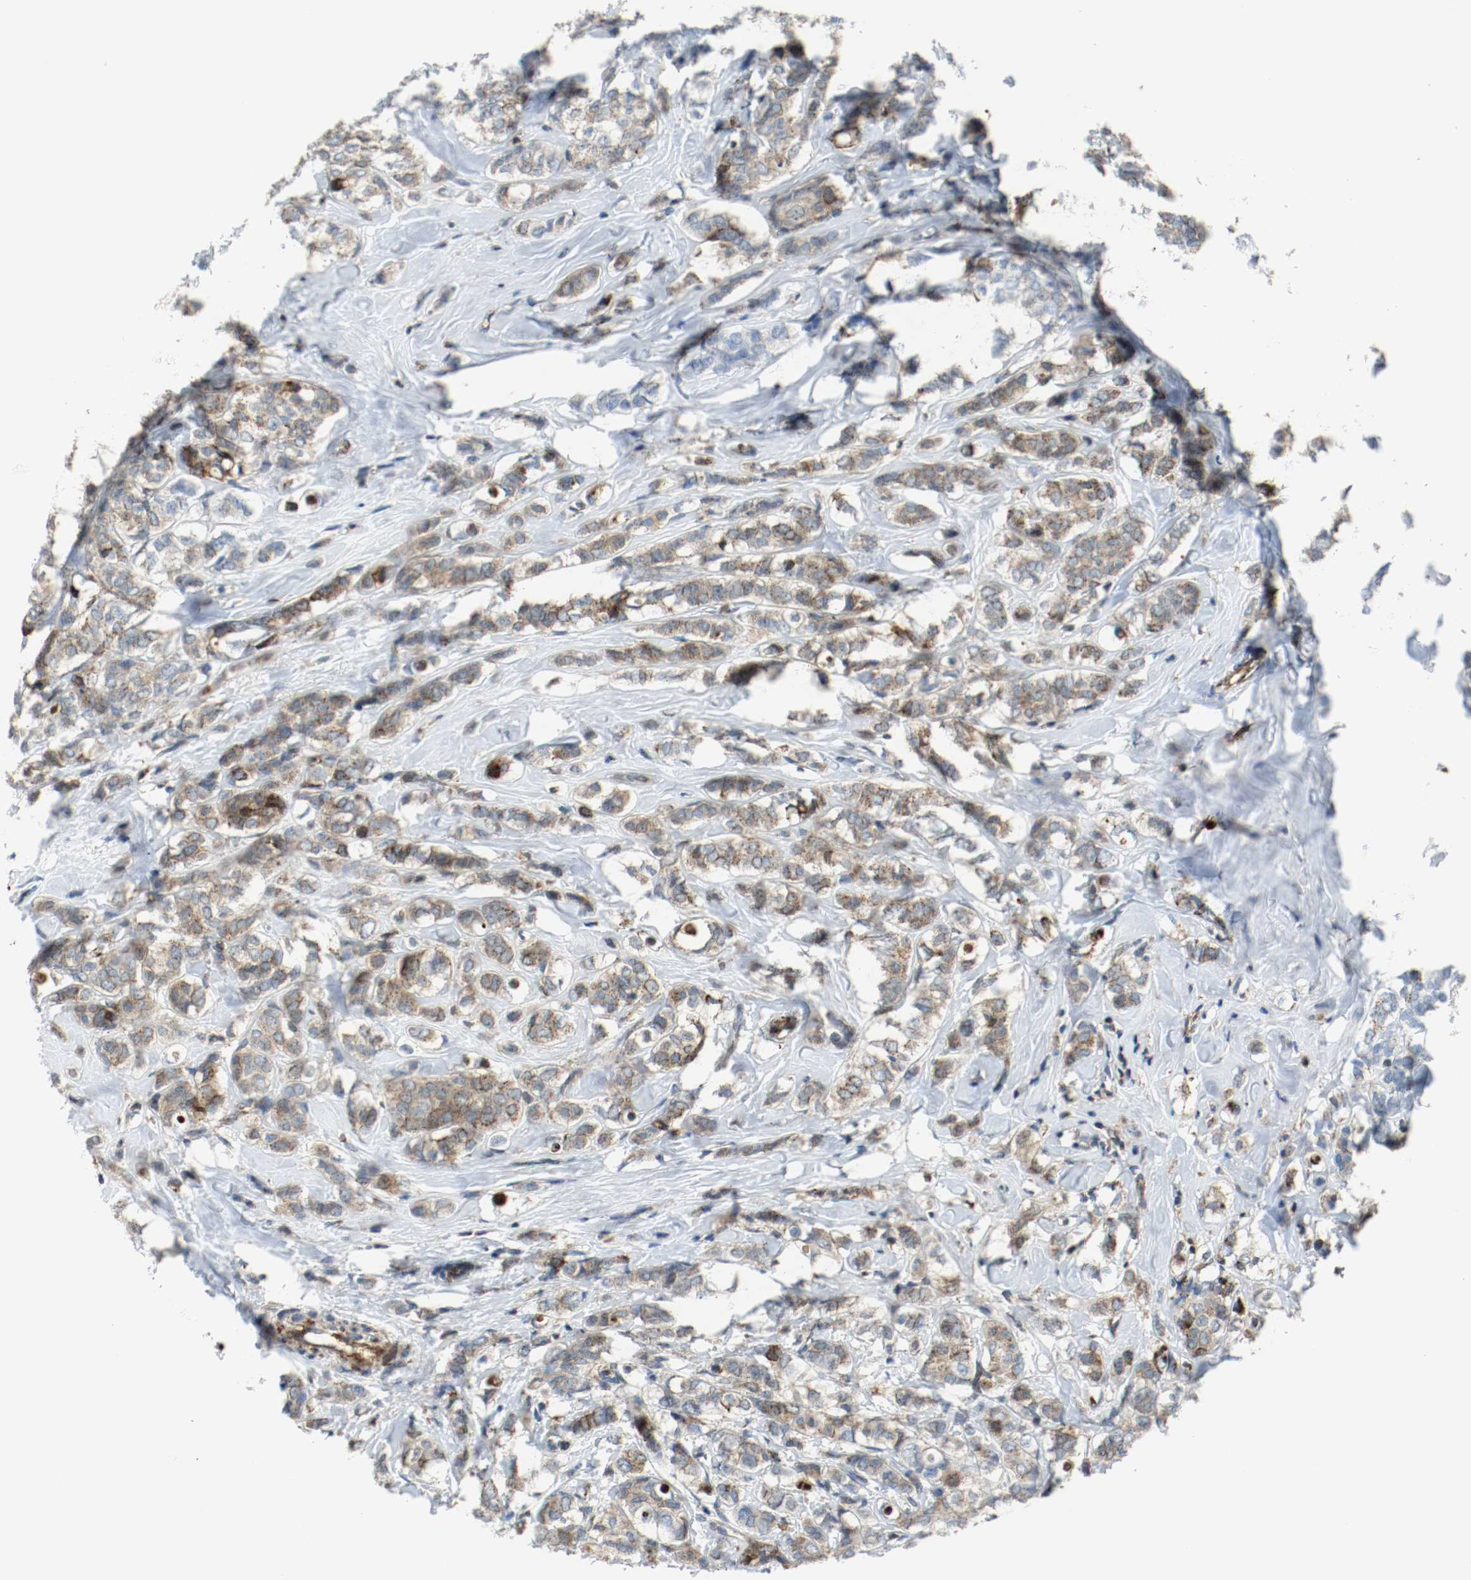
{"staining": {"intensity": "moderate", "quantity": ">75%", "location": "cytoplasmic/membranous"}, "tissue": "breast cancer", "cell_type": "Tumor cells", "image_type": "cancer", "snomed": [{"axis": "morphology", "description": "Lobular carcinoma"}, {"axis": "topography", "description": "Breast"}], "caption": "This is a photomicrograph of immunohistochemistry staining of breast cancer, which shows moderate staining in the cytoplasmic/membranous of tumor cells.", "gene": "TXNRD1", "patient": {"sex": "female", "age": 60}}